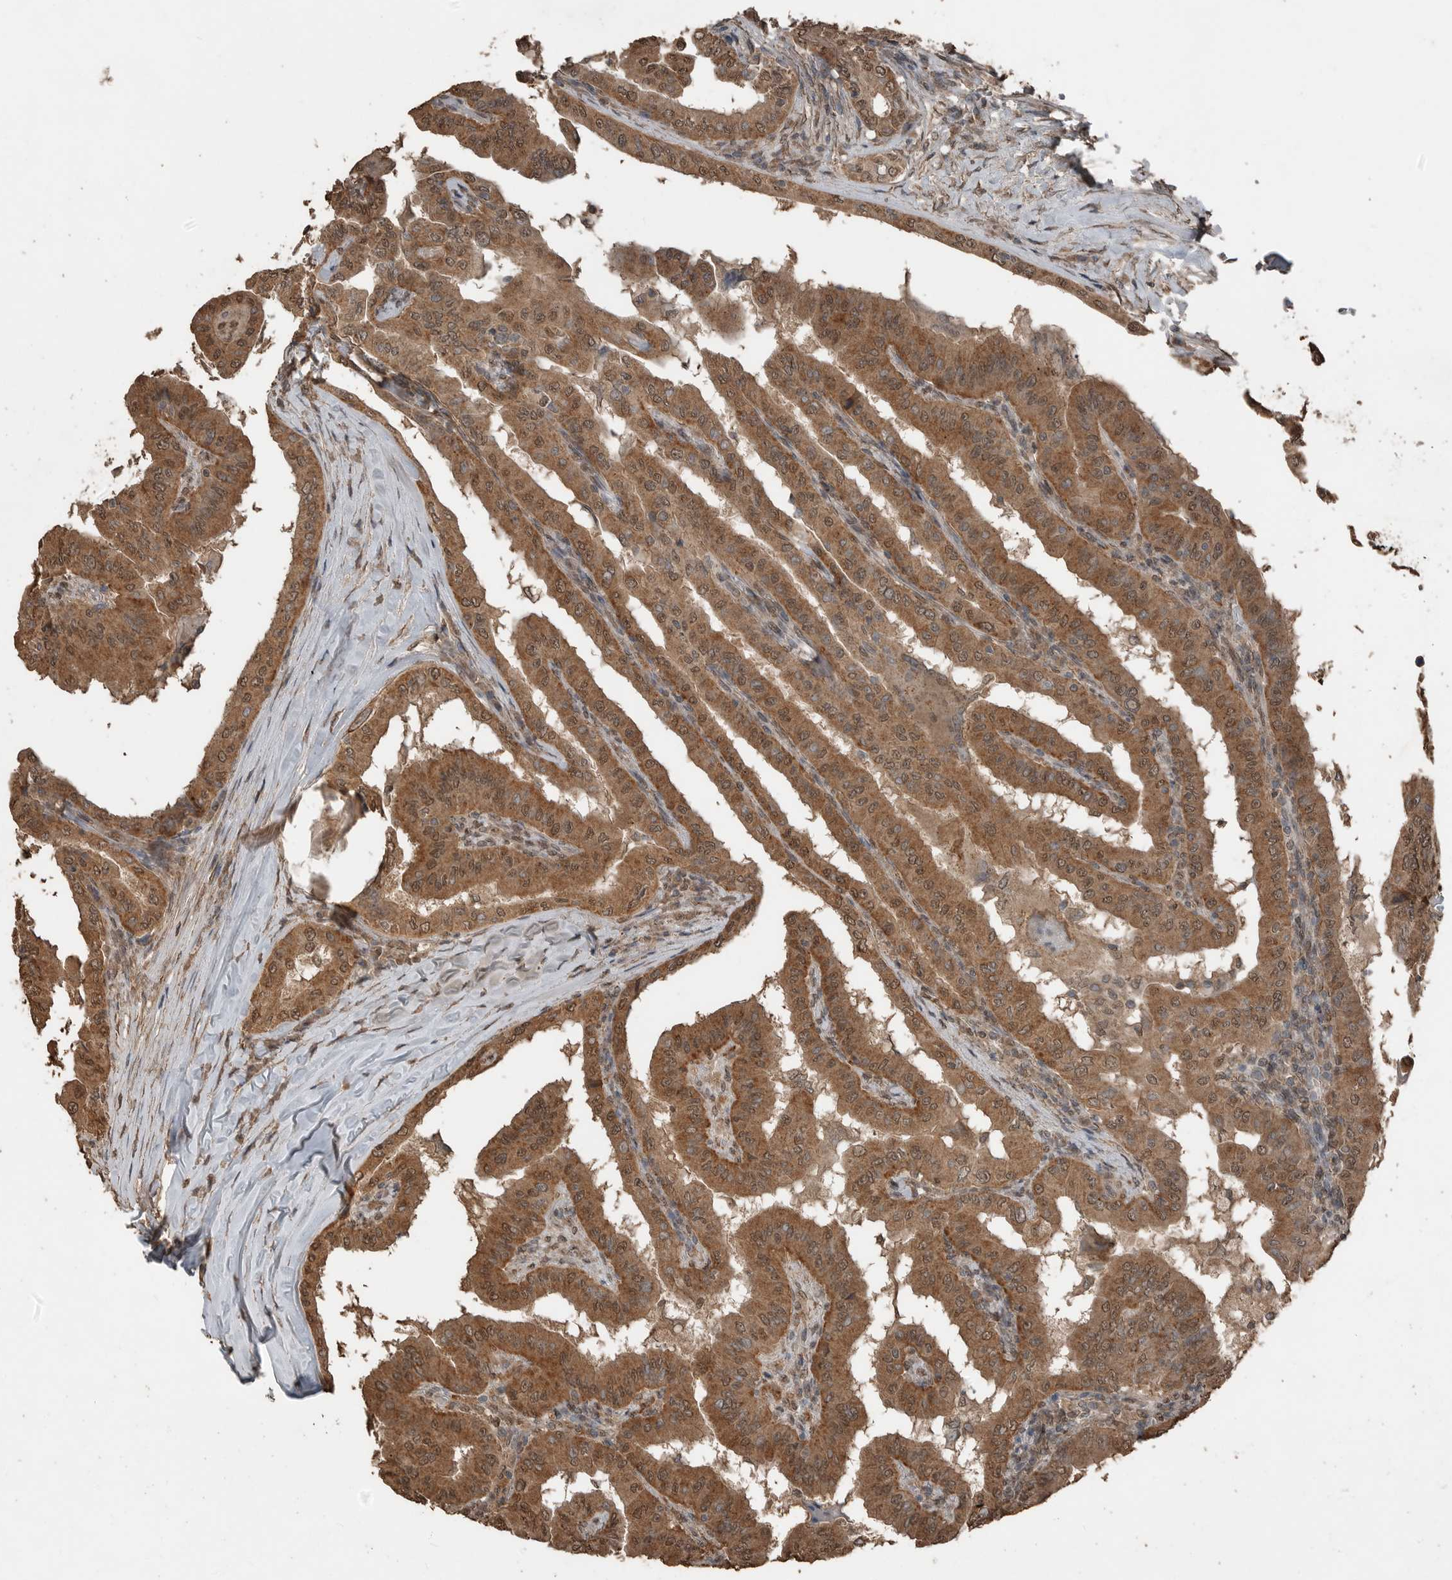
{"staining": {"intensity": "moderate", "quantity": ">75%", "location": "cytoplasmic/membranous,nuclear"}, "tissue": "thyroid cancer", "cell_type": "Tumor cells", "image_type": "cancer", "snomed": [{"axis": "morphology", "description": "Papillary adenocarcinoma, NOS"}, {"axis": "topography", "description": "Thyroid gland"}], "caption": "About >75% of tumor cells in human thyroid cancer (papillary adenocarcinoma) exhibit moderate cytoplasmic/membranous and nuclear protein positivity as visualized by brown immunohistochemical staining.", "gene": "BLZF1", "patient": {"sex": "male", "age": 33}}